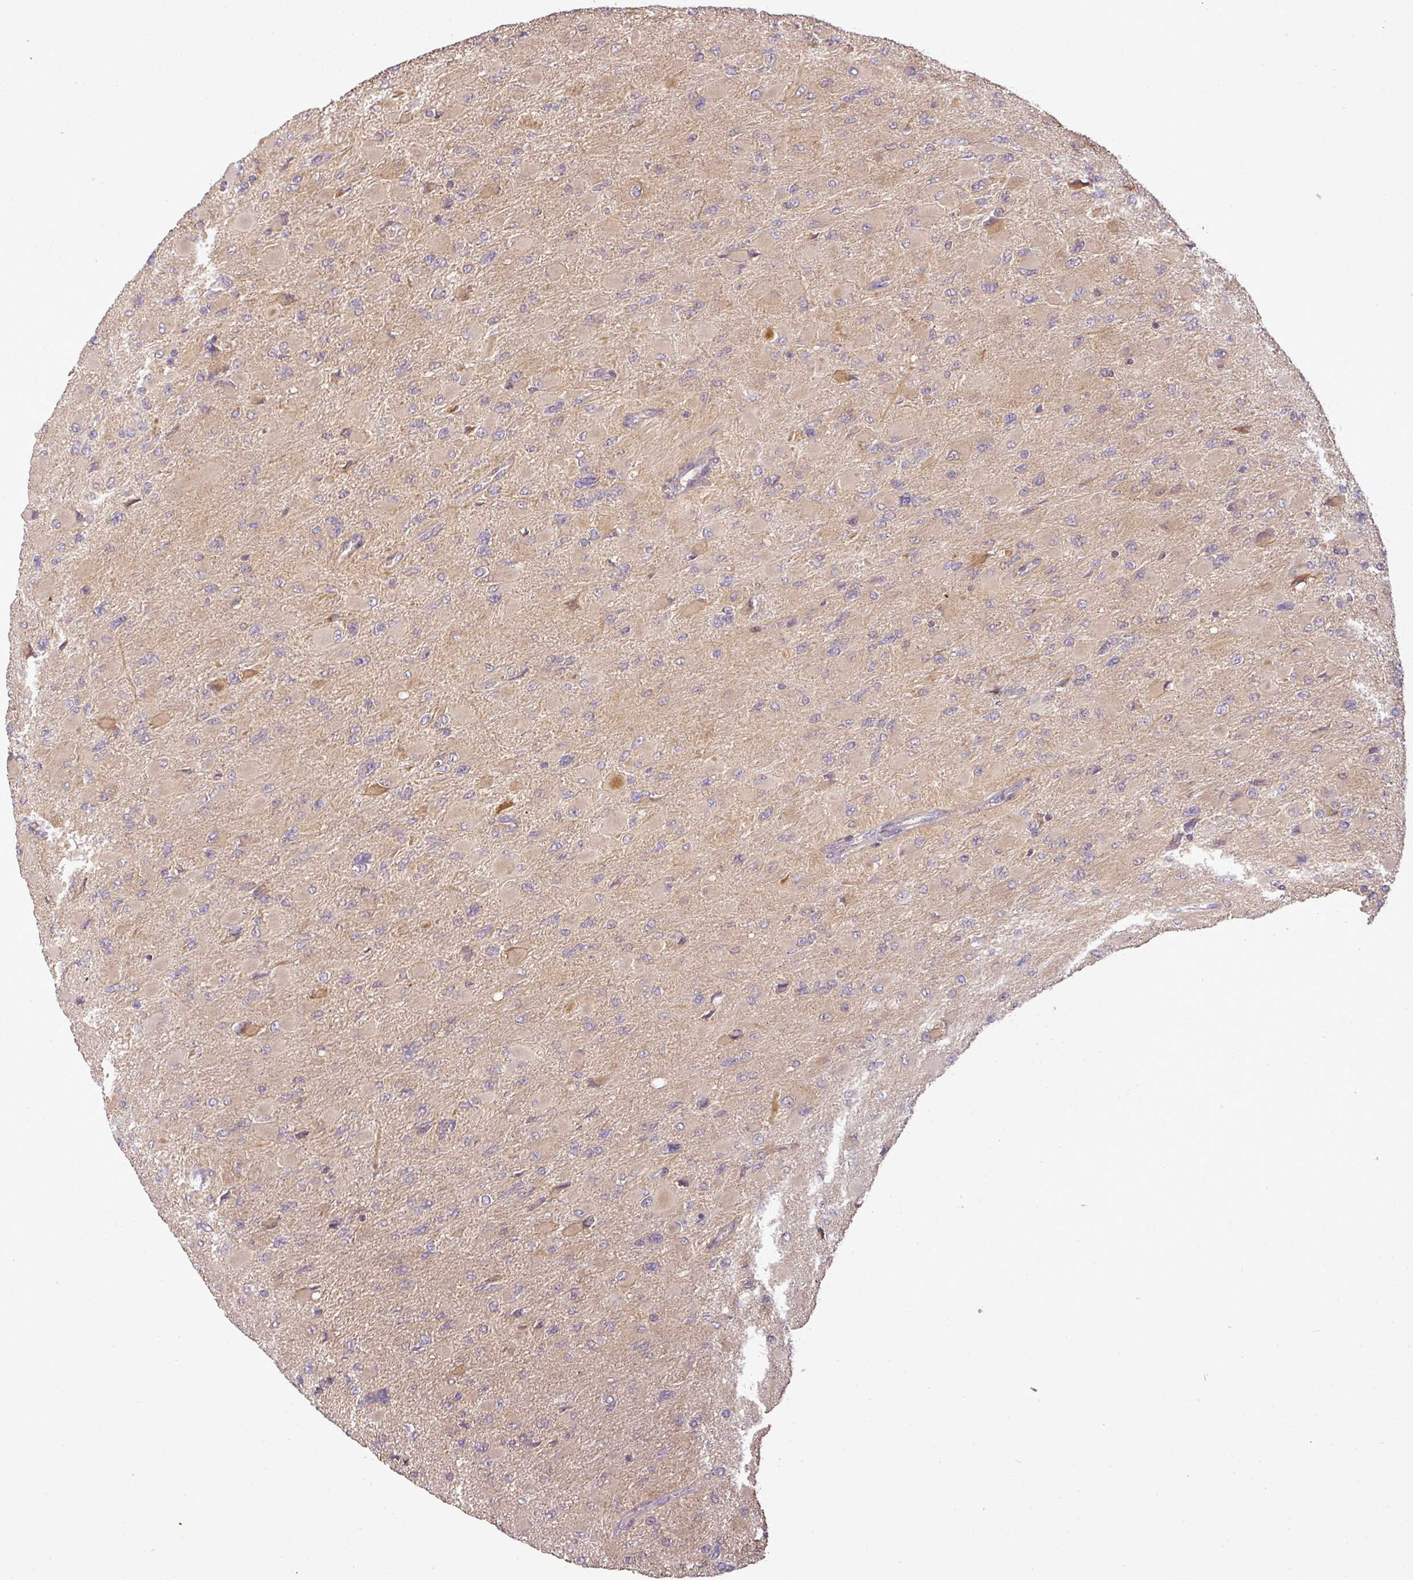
{"staining": {"intensity": "moderate", "quantity": "<25%", "location": "cytoplasmic/membranous"}, "tissue": "glioma", "cell_type": "Tumor cells", "image_type": "cancer", "snomed": [{"axis": "morphology", "description": "Glioma, malignant, High grade"}, {"axis": "topography", "description": "Cerebral cortex"}], "caption": "IHC of glioma shows low levels of moderate cytoplasmic/membranous positivity in about <25% of tumor cells.", "gene": "FAIM", "patient": {"sex": "female", "age": 36}}